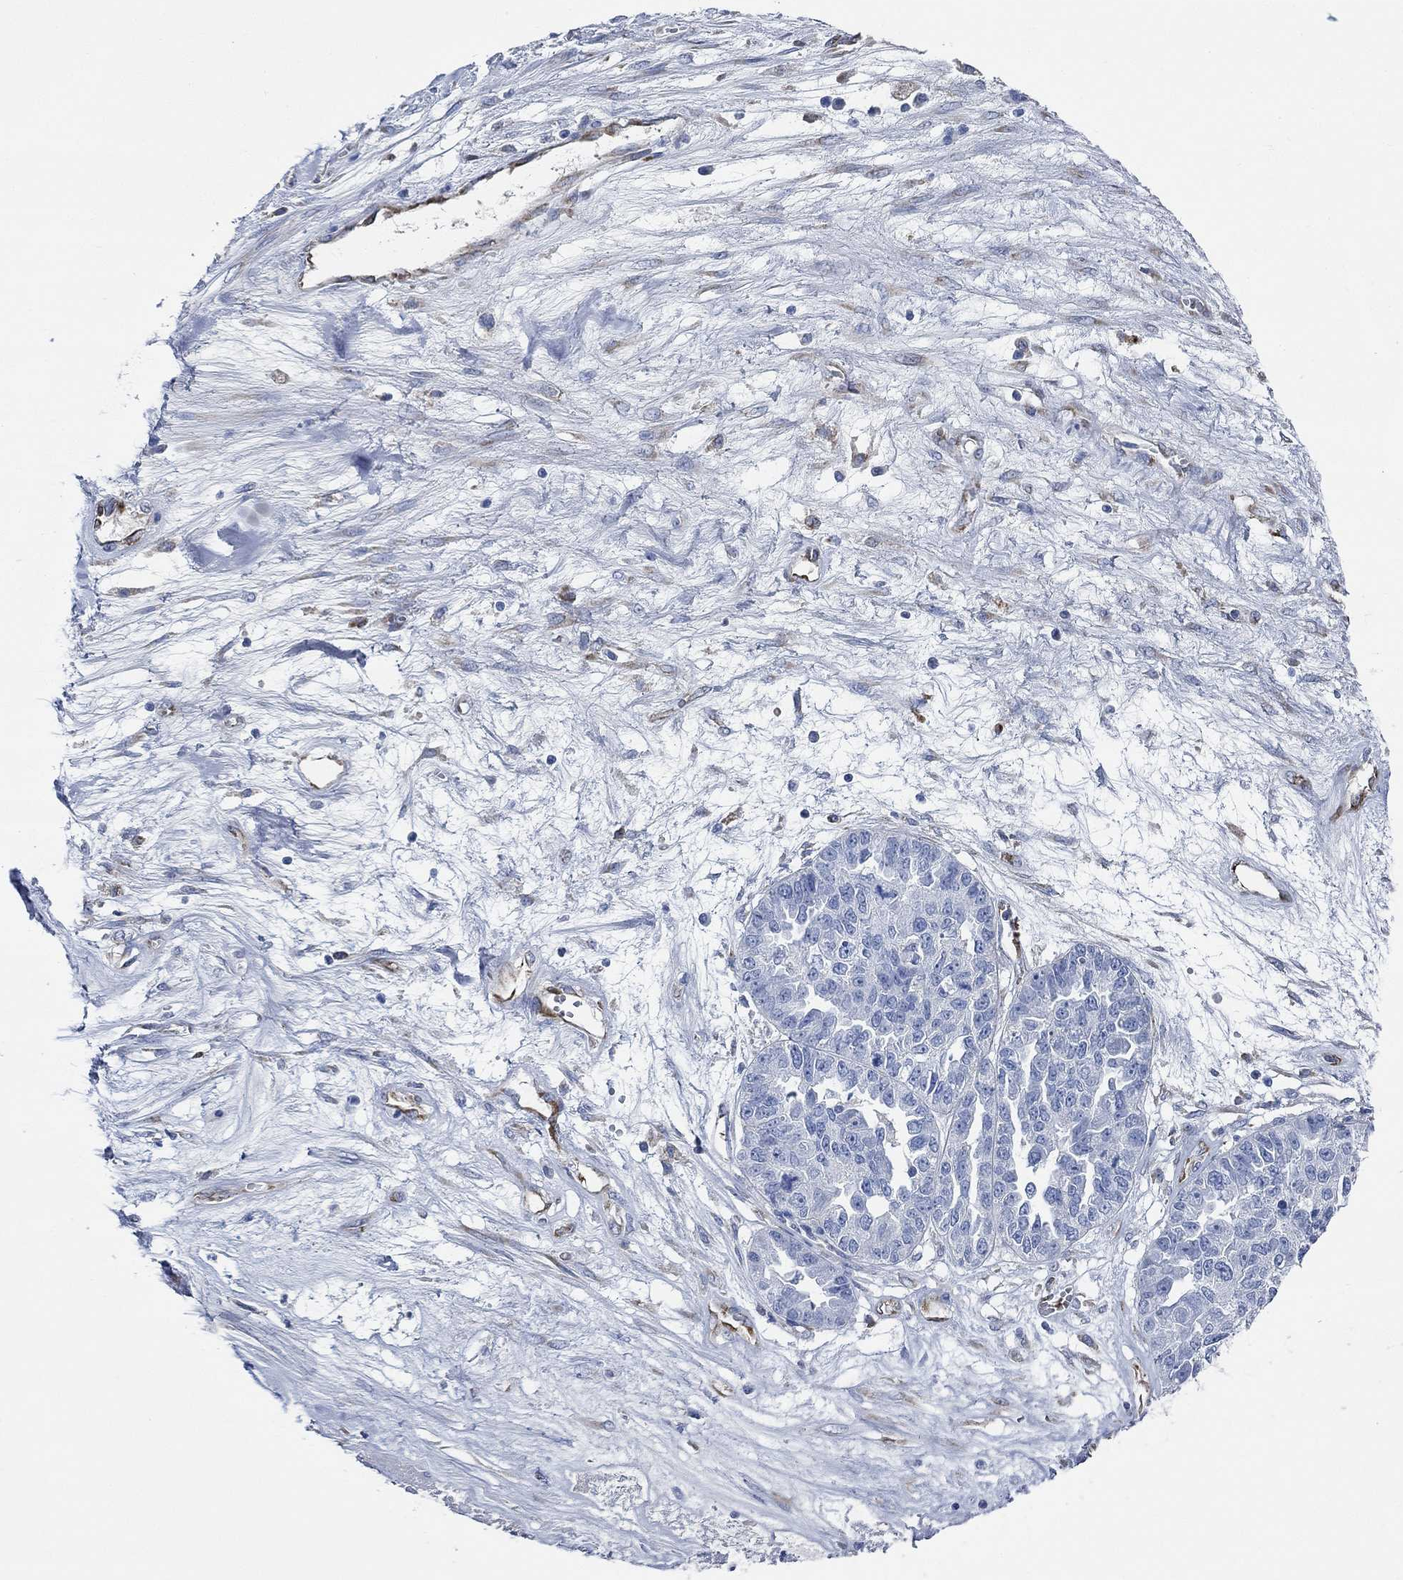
{"staining": {"intensity": "negative", "quantity": "none", "location": "none"}, "tissue": "ovarian cancer", "cell_type": "Tumor cells", "image_type": "cancer", "snomed": [{"axis": "morphology", "description": "Cystadenocarcinoma, serous, NOS"}, {"axis": "topography", "description": "Ovary"}], "caption": "IHC of ovarian cancer (serous cystadenocarcinoma) shows no expression in tumor cells.", "gene": "HECW2", "patient": {"sex": "female", "age": 87}}